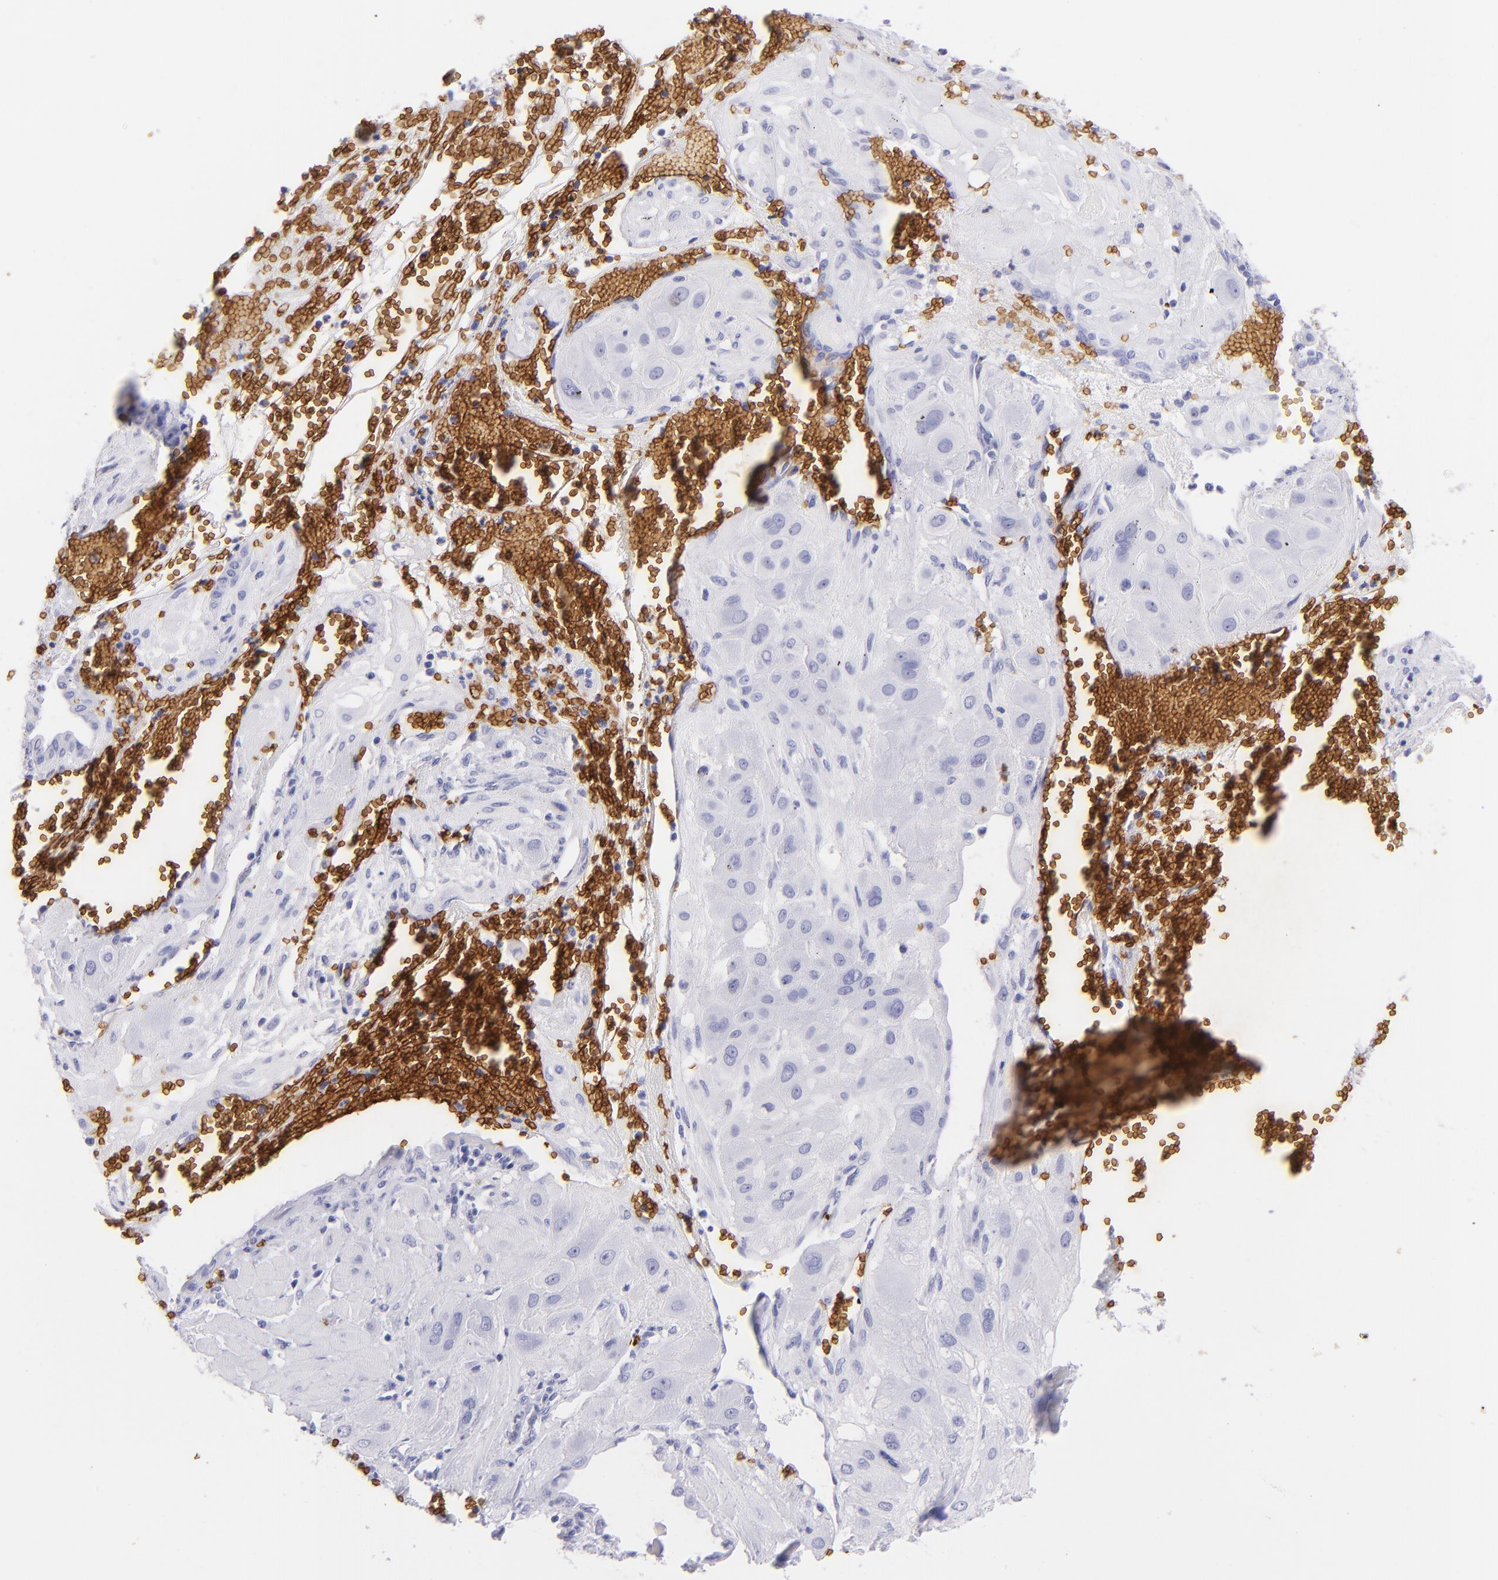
{"staining": {"intensity": "negative", "quantity": "none", "location": "none"}, "tissue": "cervical cancer", "cell_type": "Tumor cells", "image_type": "cancer", "snomed": [{"axis": "morphology", "description": "Squamous cell carcinoma, NOS"}, {"axis": "topography", "description": "Cervix"}], "caption": "The image reveals no significant expression in tumor cells of cervical cancer. (DAB immunohistochemistry, high magnification).", "gene": "GYPA", "patient": {"sex": "female", "age": 34}}